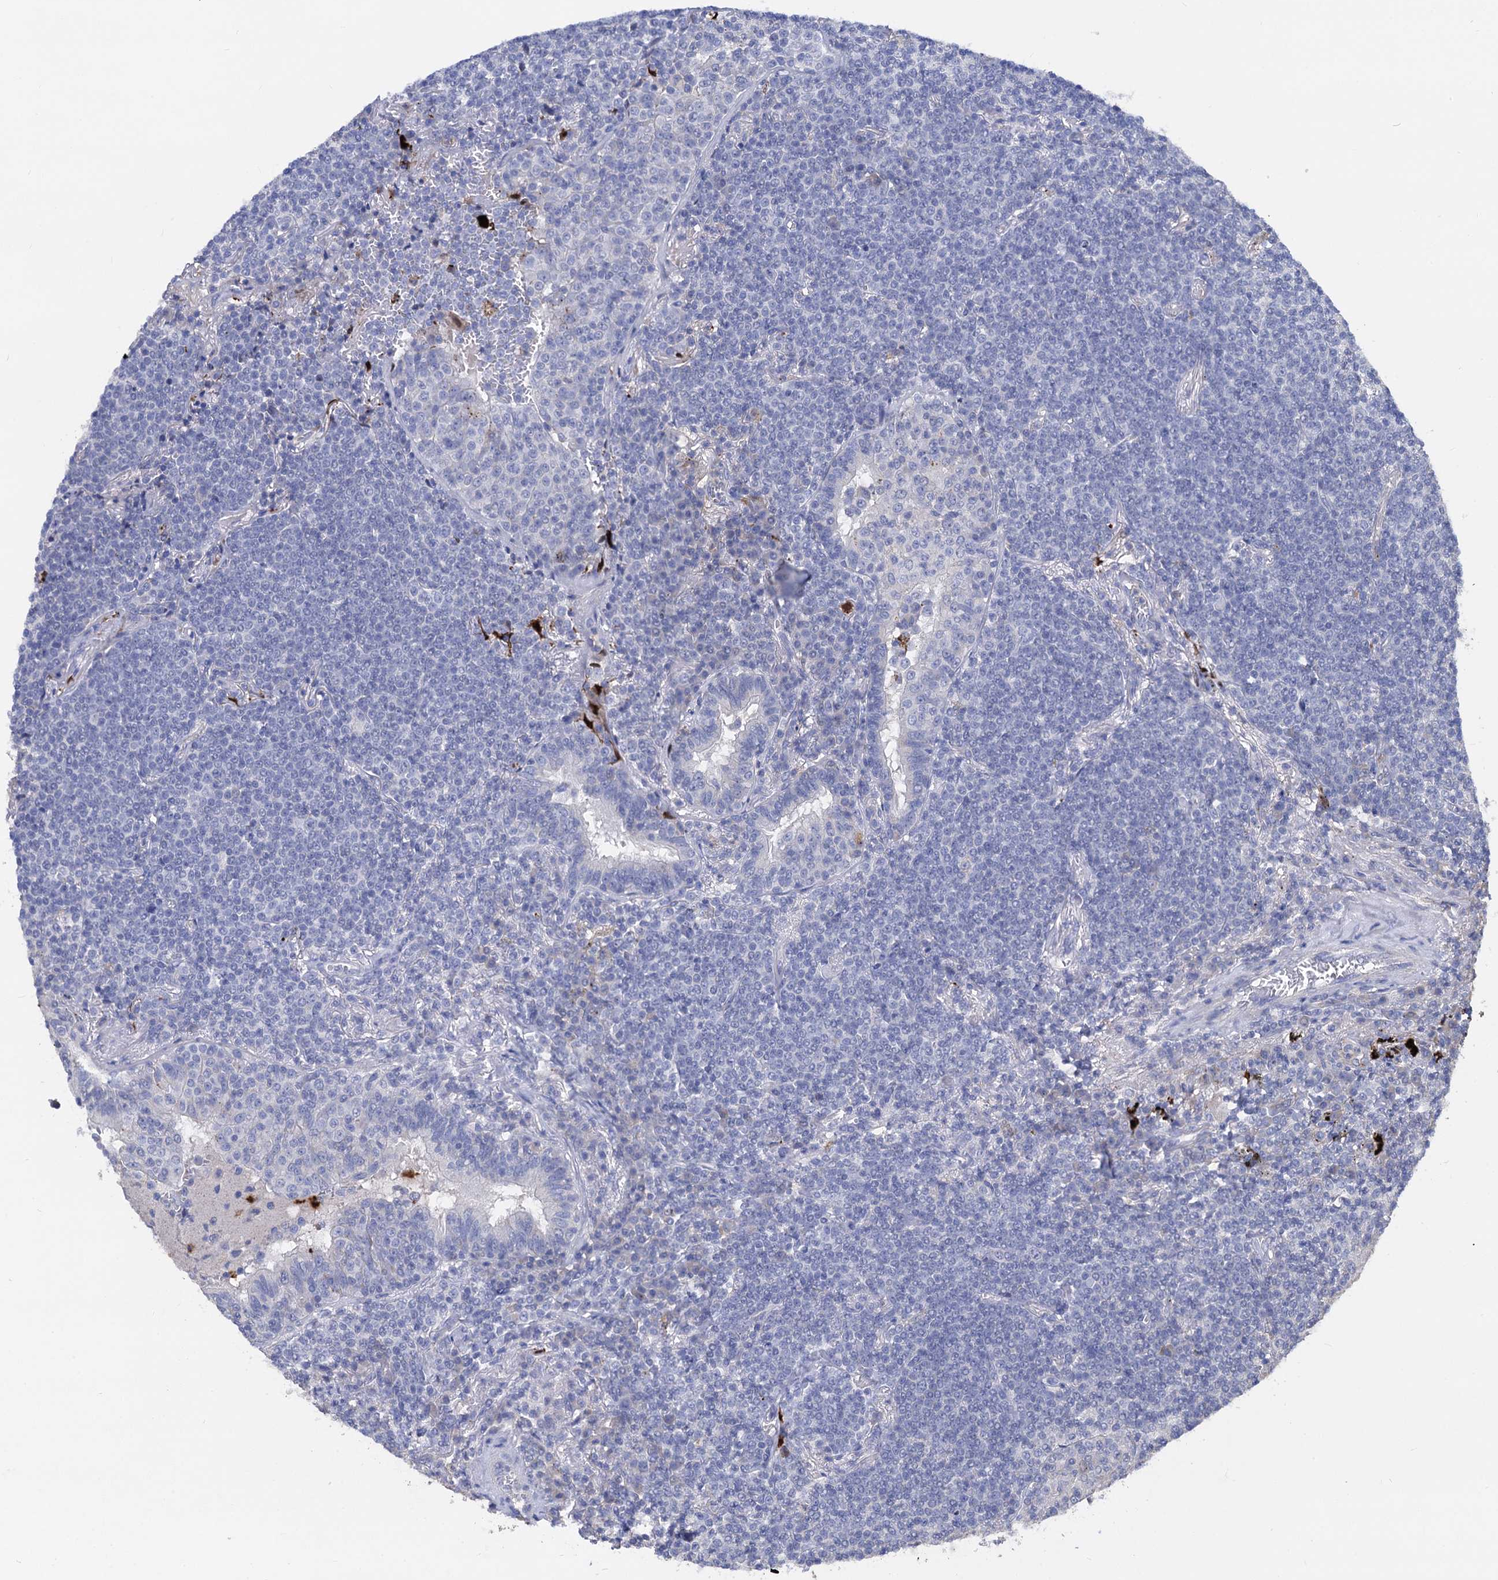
{"staining": {"intensity": "negative", "quantity": "none", "location": "none"}, "tissue": "lymphoma", "cell_type": "Tumor cells", "image_type": "cancer", "snomed": [{"axis": "morphology", "description": "Malignant lymphoma, non-Hodgkin's type, Low grade"}, {"axis": "topography", "description": "Lung"}], "caption": "Micrograph shows no protein staining in tumor cells of malignant lymphoma, non-Hodgkin's type (low-grade) tissue. (IHC, brightfield microscopy, high magnification).", "gene": "FREM3", "patient": {"sex": "female", "age": 71}}